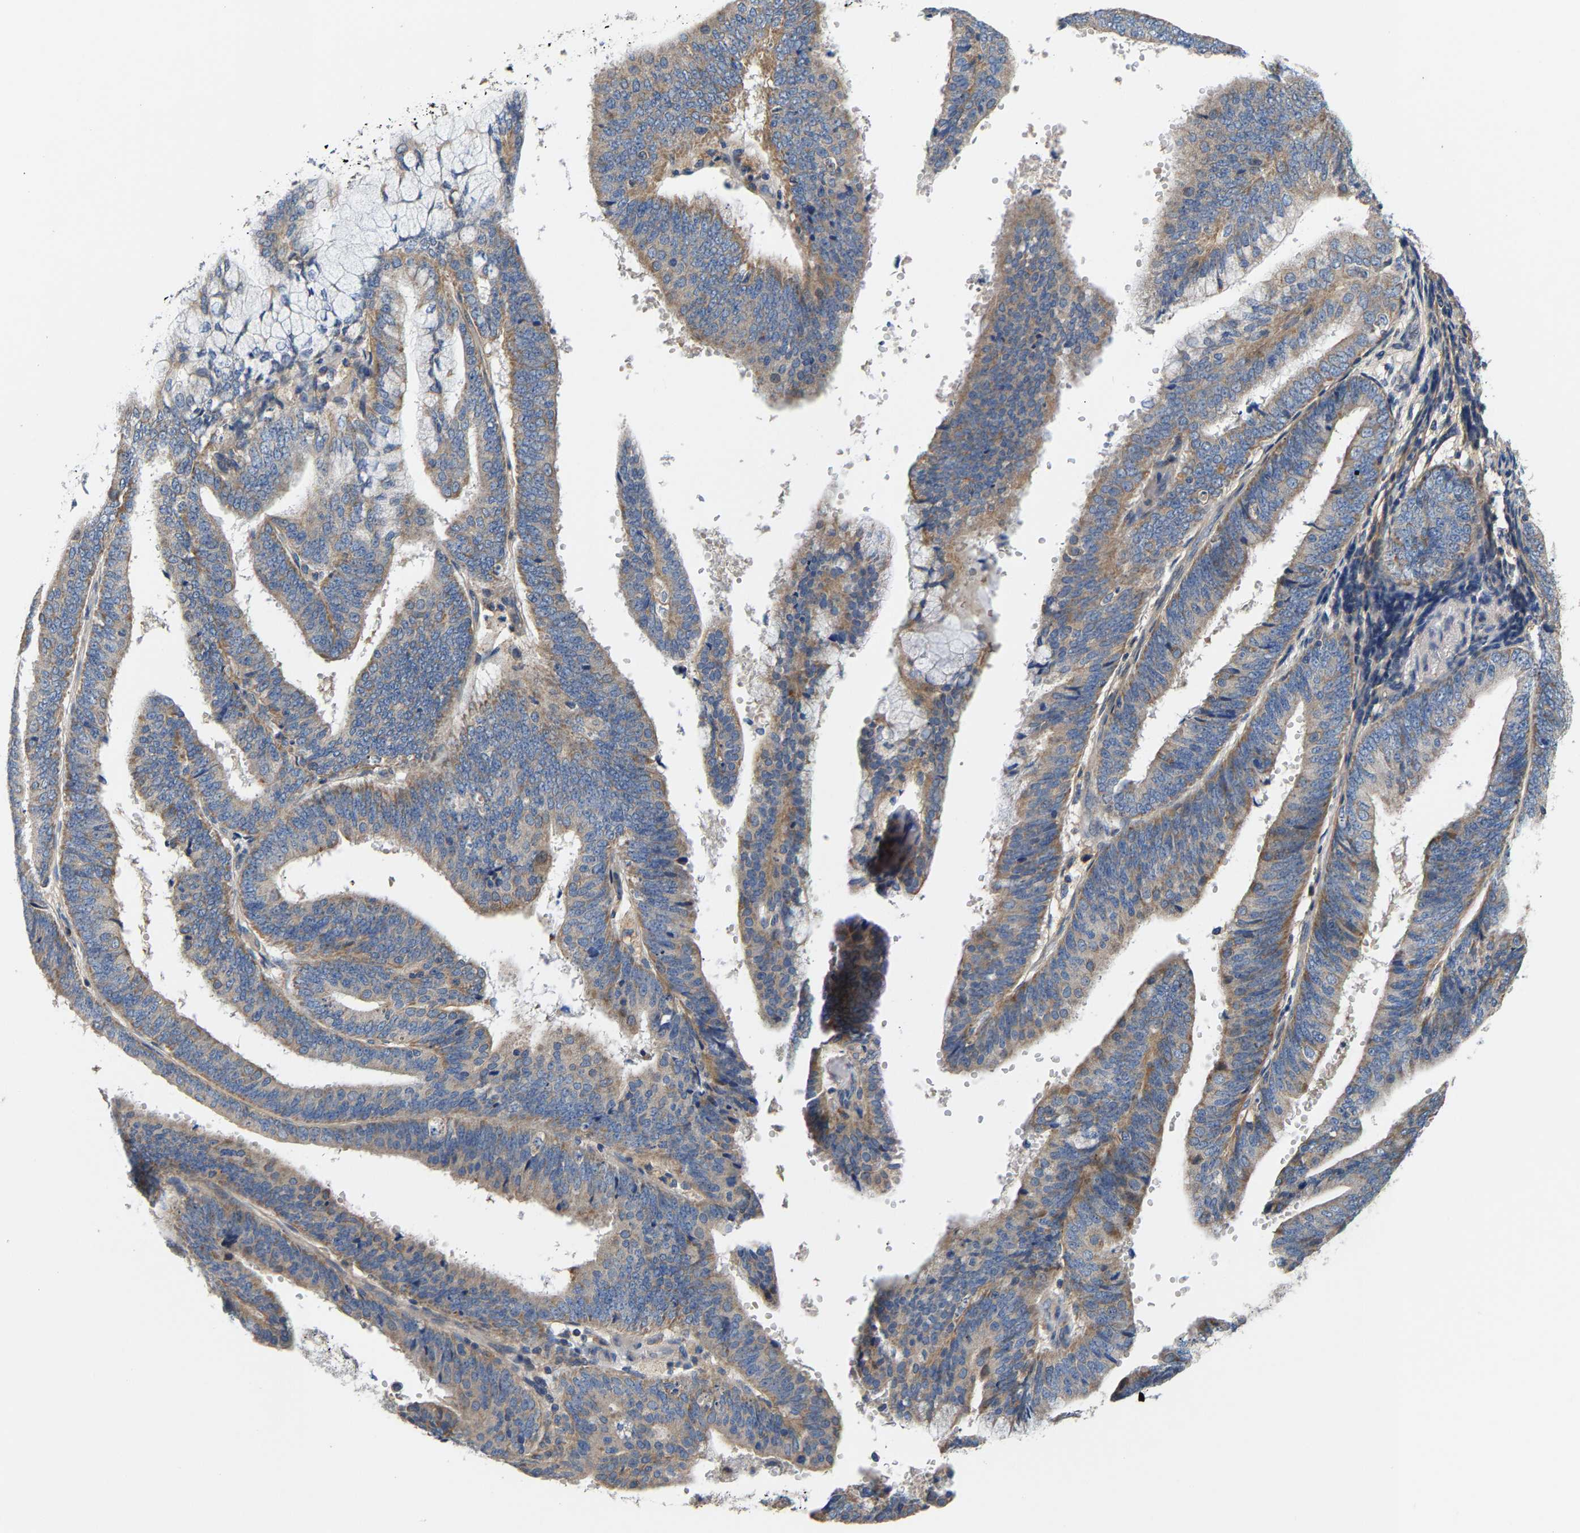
{"staining": {"intensity": "moderate", "quantity": "25%-75%", "location": "cytoplasmic/membranous"}, "tissue": "endometrial cancer", "cell_type": "Tumor cells", "image_type": "cancer", "snomed": [{"axis": "morphology", "description": "Adenocarcinoma, NOS"}, {"axis": "topography", "description": "Endometrium"}], "caption": "Immunohistochemistry (IHC) photomicrograph of human endometrial cancer stained for a protein (brown), which shows medium levels of moderate cytoplasmic/membranous expression in approximately 25%-75% of tumor cells.", "gene": "CCDC171", "patient": {"sex": "female", "age": 63}}